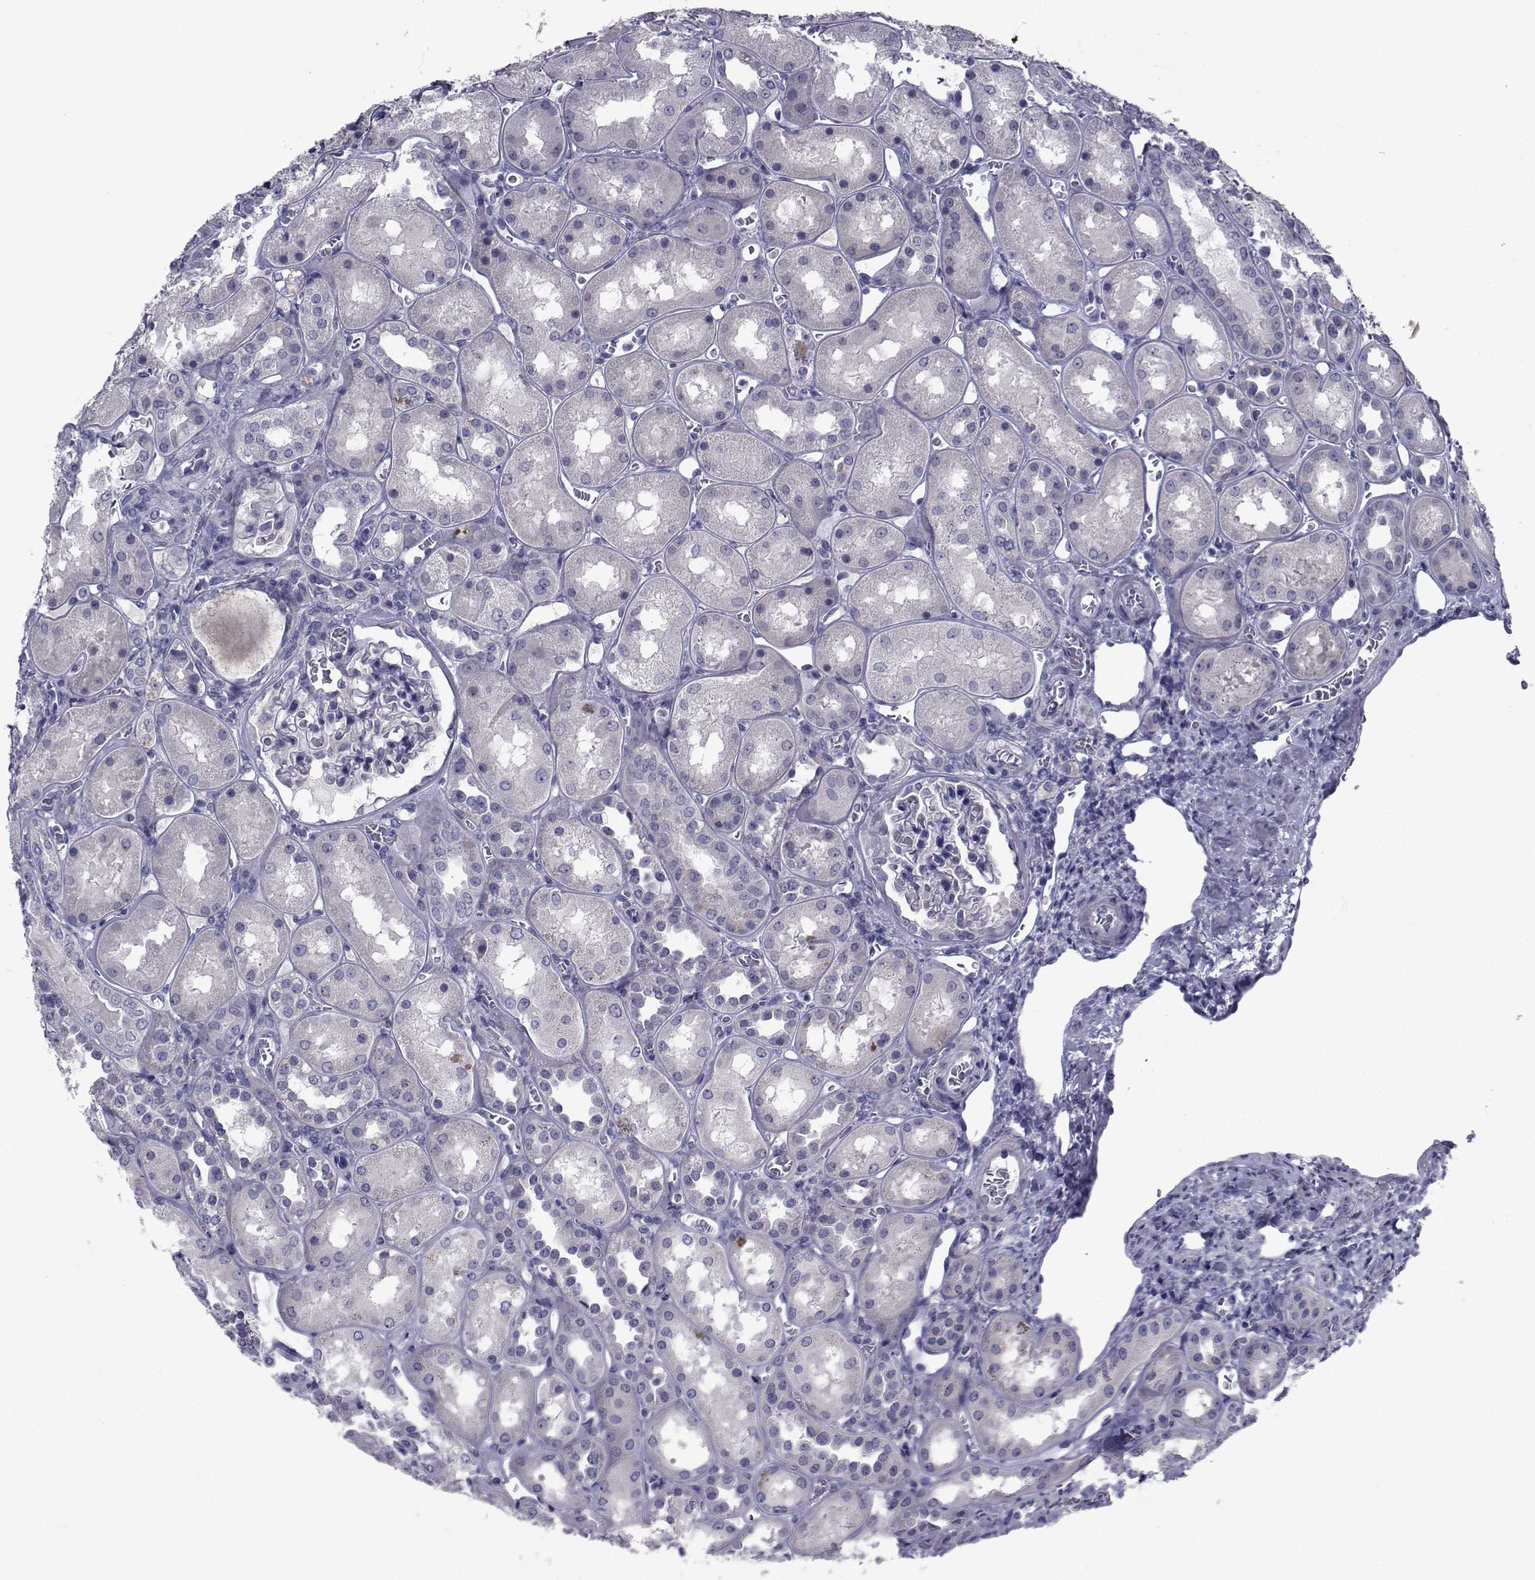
{"staining": {"intensity": "negative", "quantity": "none", "location": "none"}, "tissue": "kidney", "cell_type": "Cells in glomeruli", "image_type": "normal", "snomed": [{"axis": "morphology", "description": "Normal tissue, NOS"}, {"axis": "topography", "description": "Kidney"}], "caption": "Image shows no protein expression in cells in glomeruli of normal kidney. Nuclei are stained in blue.", "gene": "CHRNA1", "patient": {"sex": "male", "age": 73}}